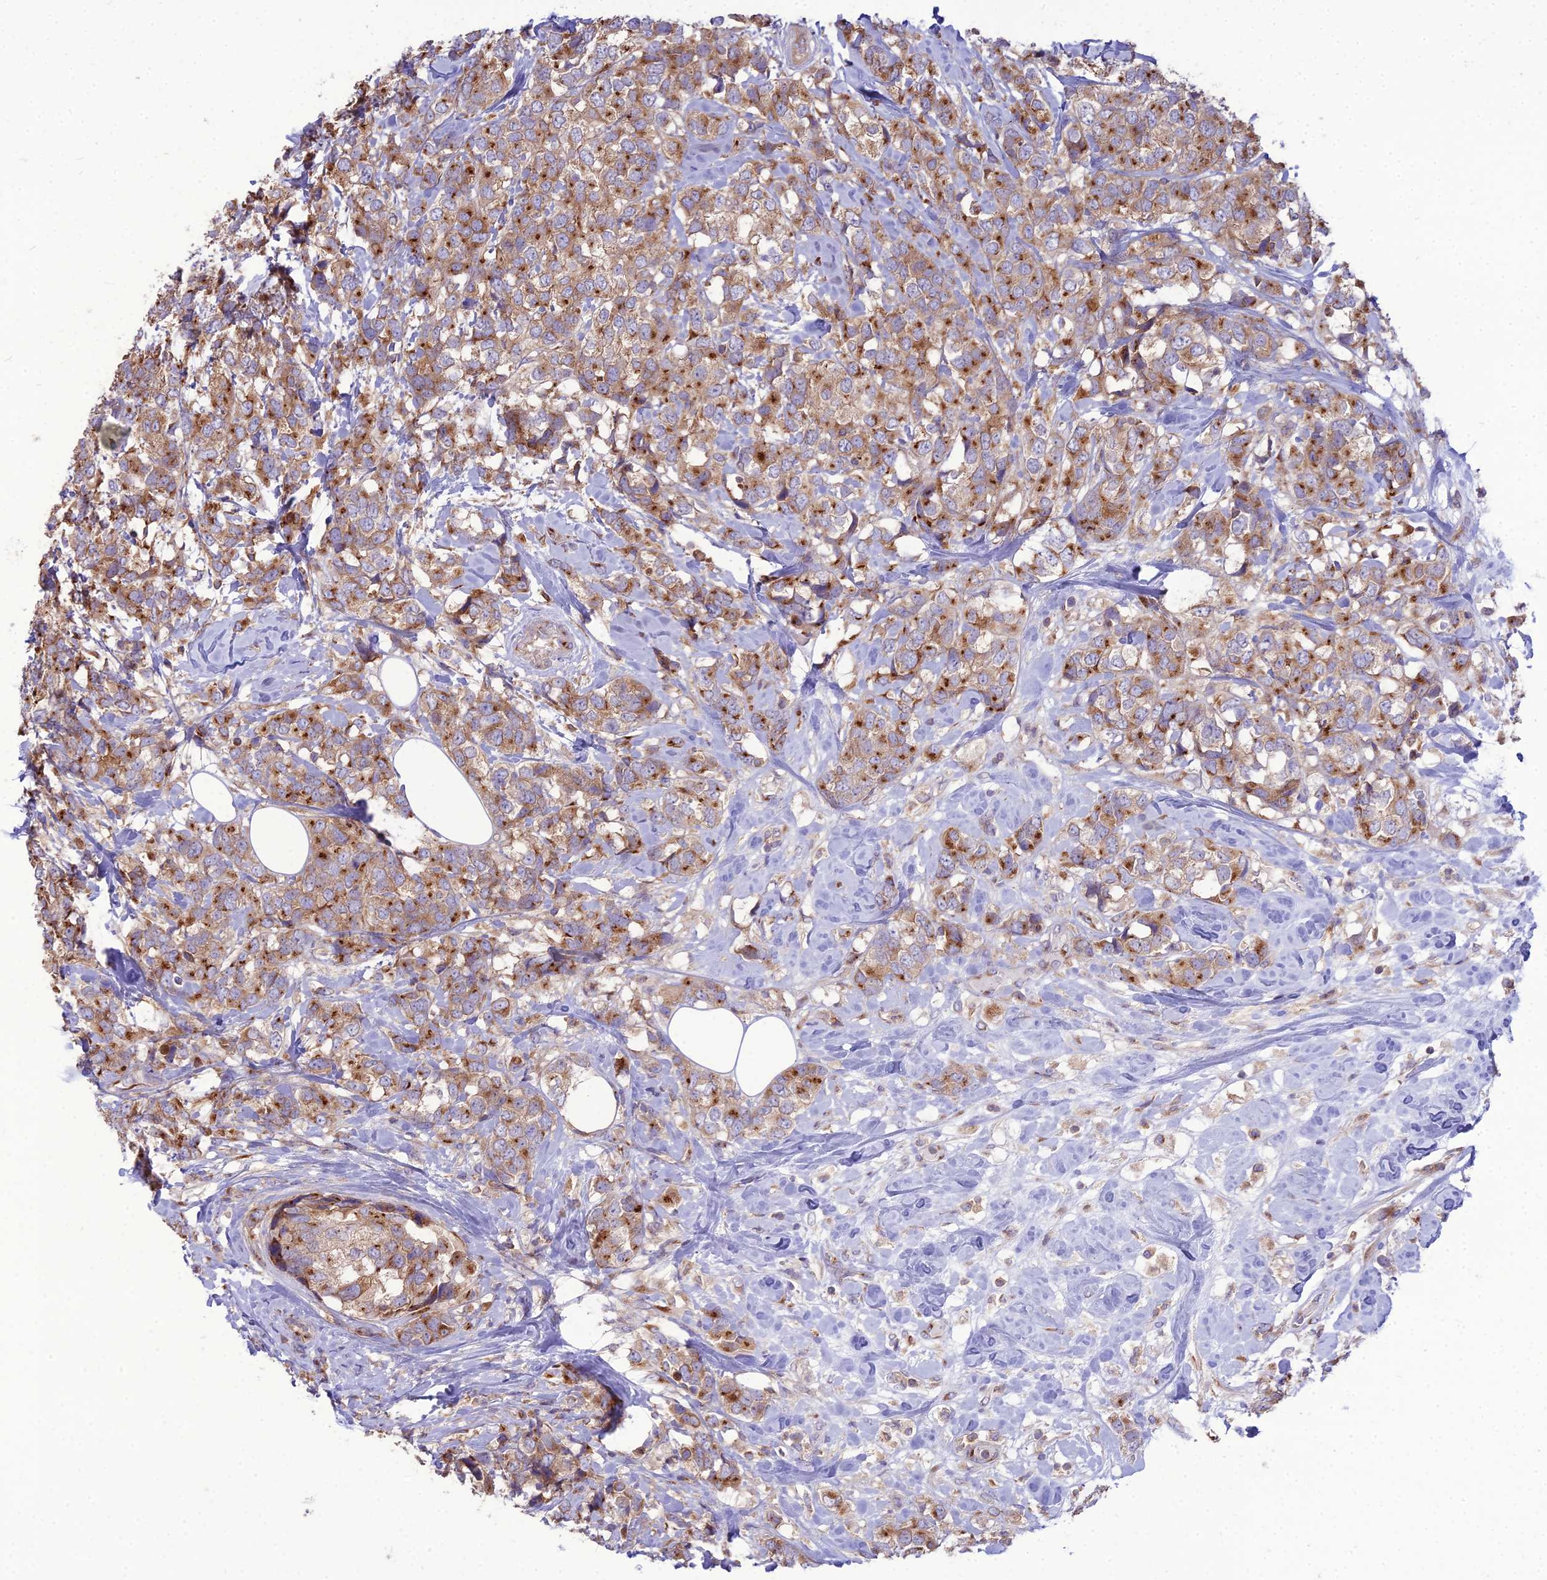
{"staining": {"intensity": "moderate", "quantity": ">75%", "location": "cytoplasmic/membranous"}, "tissue": "breast cancer", "cell_type": "Tumor cells", "image_type": "cancer", "snomed": [{"axis": "morphology", "description": "Lobular carcinoma"}, {"axis": "topography", "description": "Breast"}], "caption": "Human breast lobular carcinoma stained with a brown dye displays moderate cytoplasmic/membranous positive expression in about >75% of tumor cells.", "gene": "SPRYD7", "patient": {"sex": "female", "age": 59}}